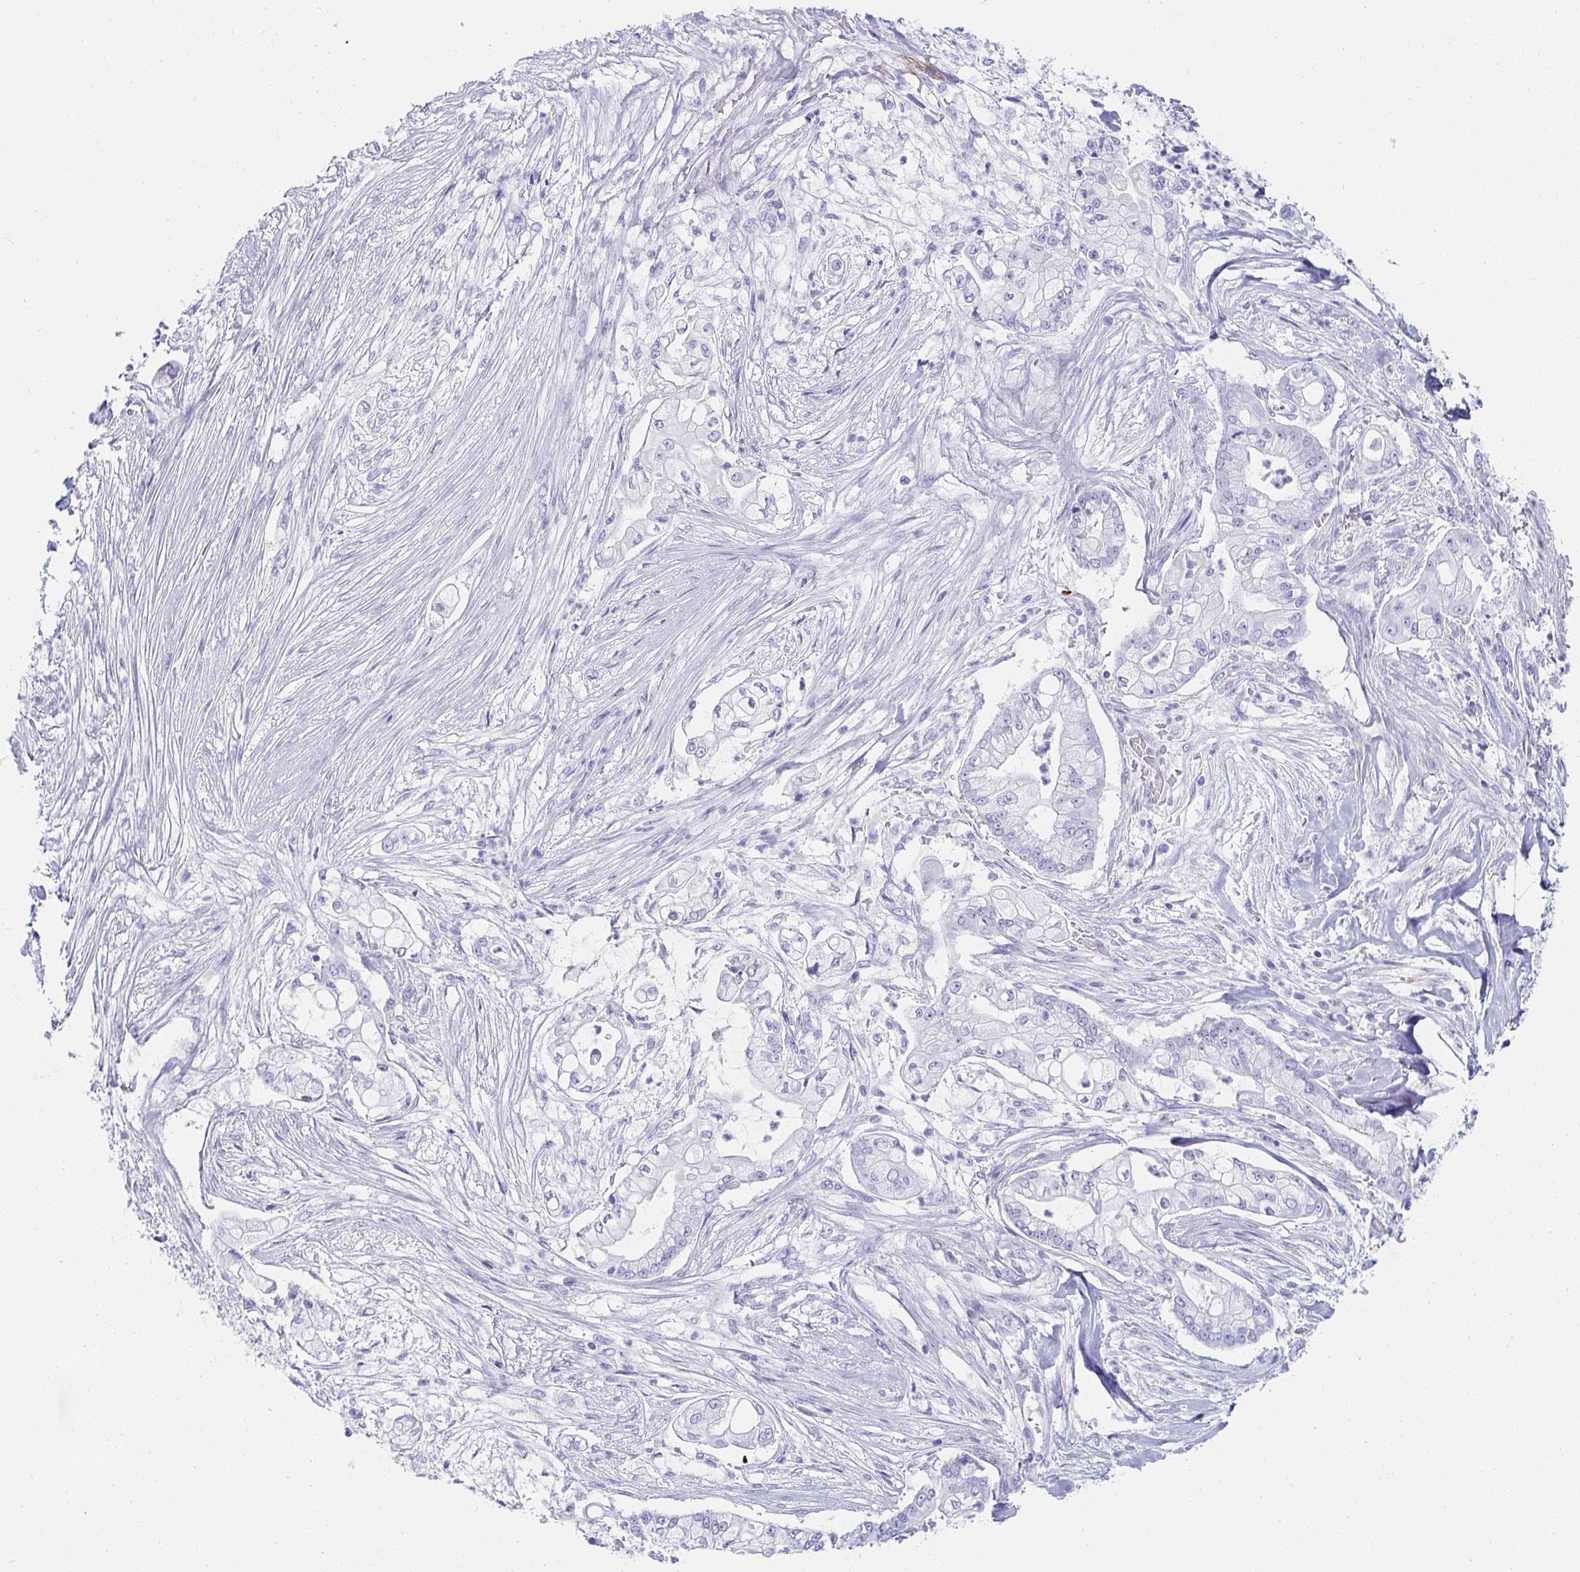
{"staining": {"intensity": "negative", "quantity": "none", "location": "none"}, "tissue": "pancreatic cancer", "cell_type": "Tumor cells", "image_type": "cancer", "snomed": [{"axis": "morphology", "description": "Adenocarcinoma, NOS"}, {"axis": "topography", "description": "Pancreas"}], "caption": "Histopathology image shows no protein staining in tumor cells of pancreatic adenocarcinoma tissue.", "gene": "PRND", "patient": {"sex": "female", "age": 69}}